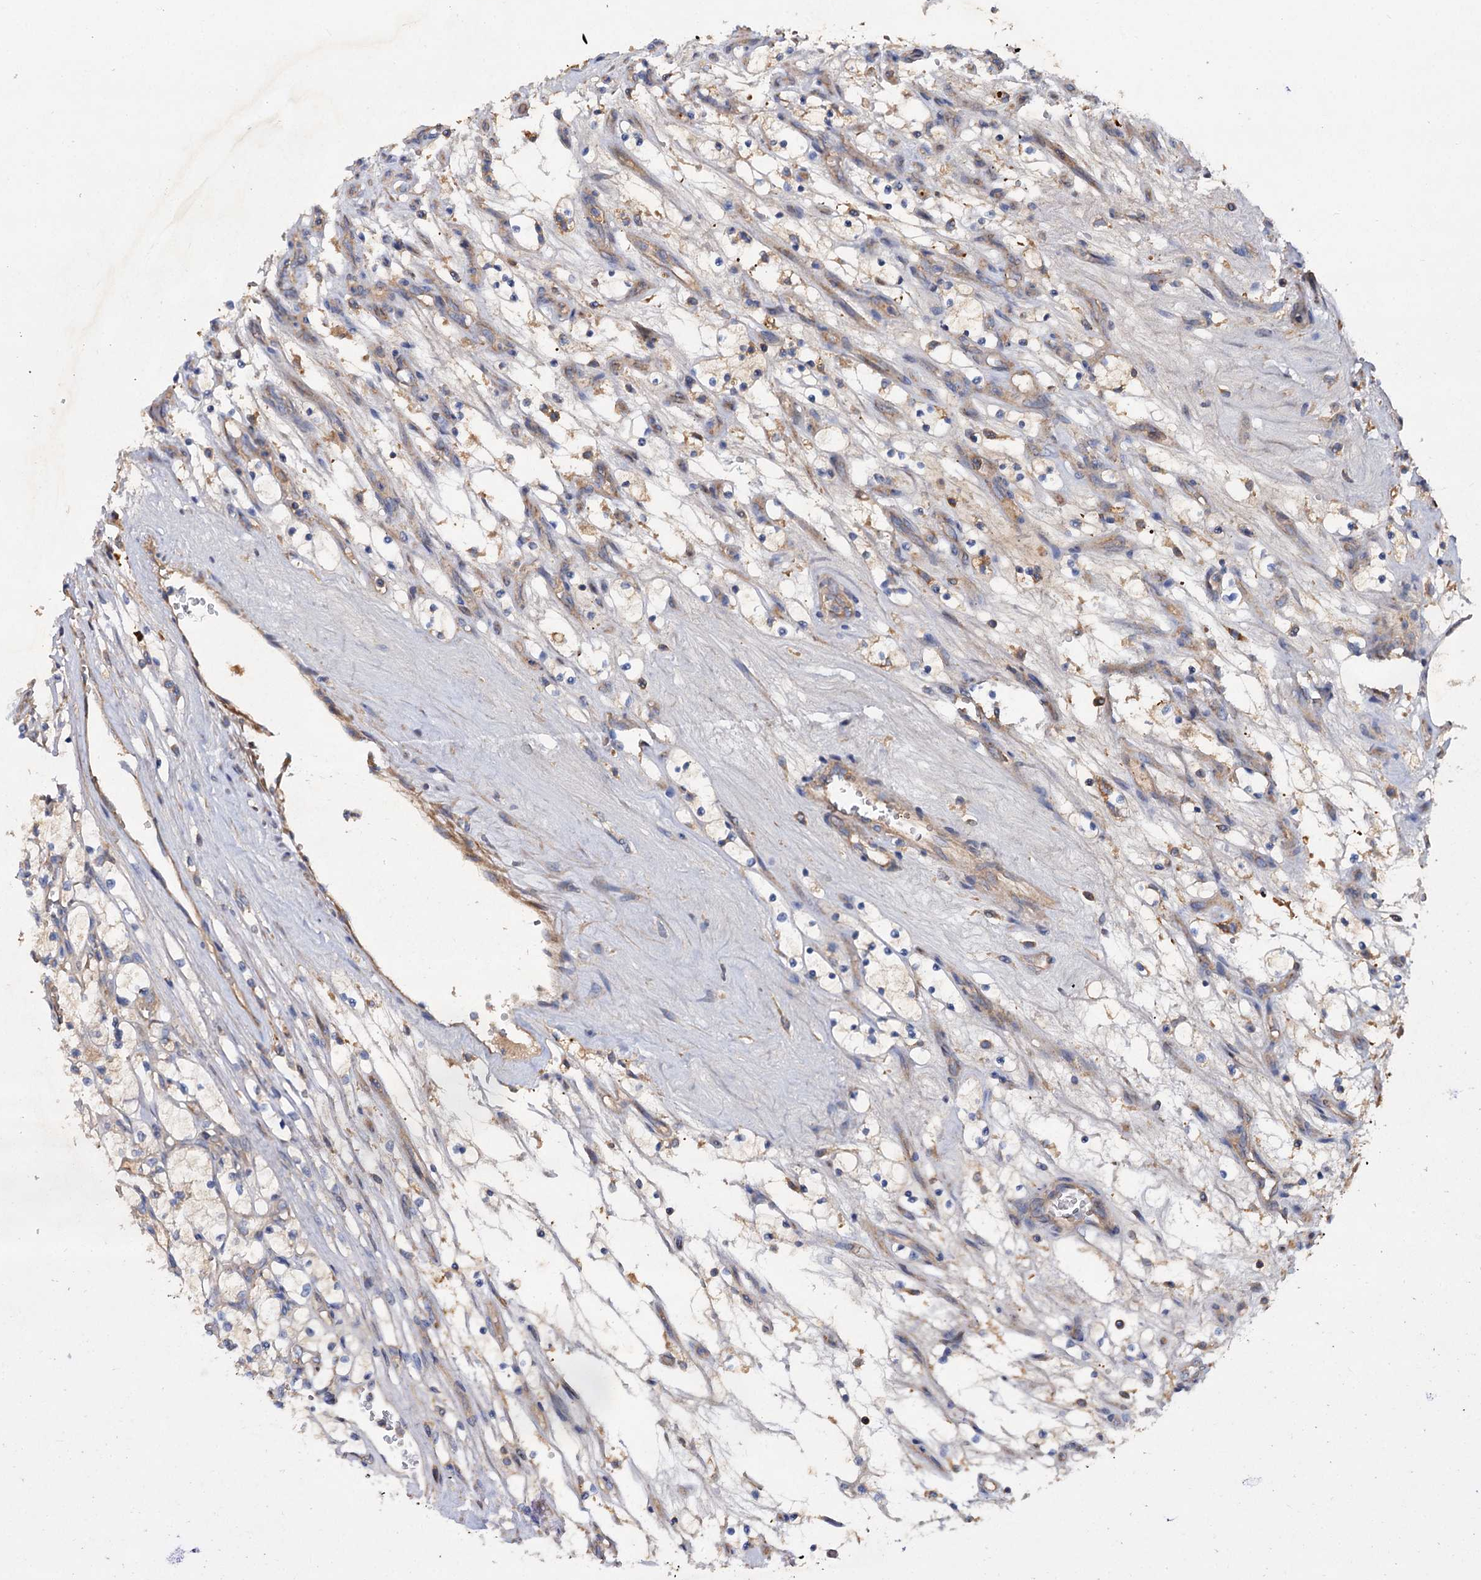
{"staining": {"intensity": "weak", "quantity": "25%-75%", "location": "cytoplasmic/membranous"}, "tissue": "renal cancer", "cell_type": "Tumor cells", "image_type": "cancer", "snomed": [{"axis": "morphology", "description": "Adenocarcinoma, NOS"}, {"axis": "topography", "description": "Kidney"}], "caption": "High-magnification brightfield microscopy of renal adenocarcinoma stained with DAB (3,3'-diaminobenzidine) (brown) and counterstained with hematoxylin (blue). tumor cells exhibit weak cytoplasmic/membranous staining is present in about25%-75% of cells. (DAB (3,3'-diaminobenzidine) IHC with brightfield microscopy, high magnification).", "gene": "ALKBH7", "patient": {"sex": "female", "age": 69}}